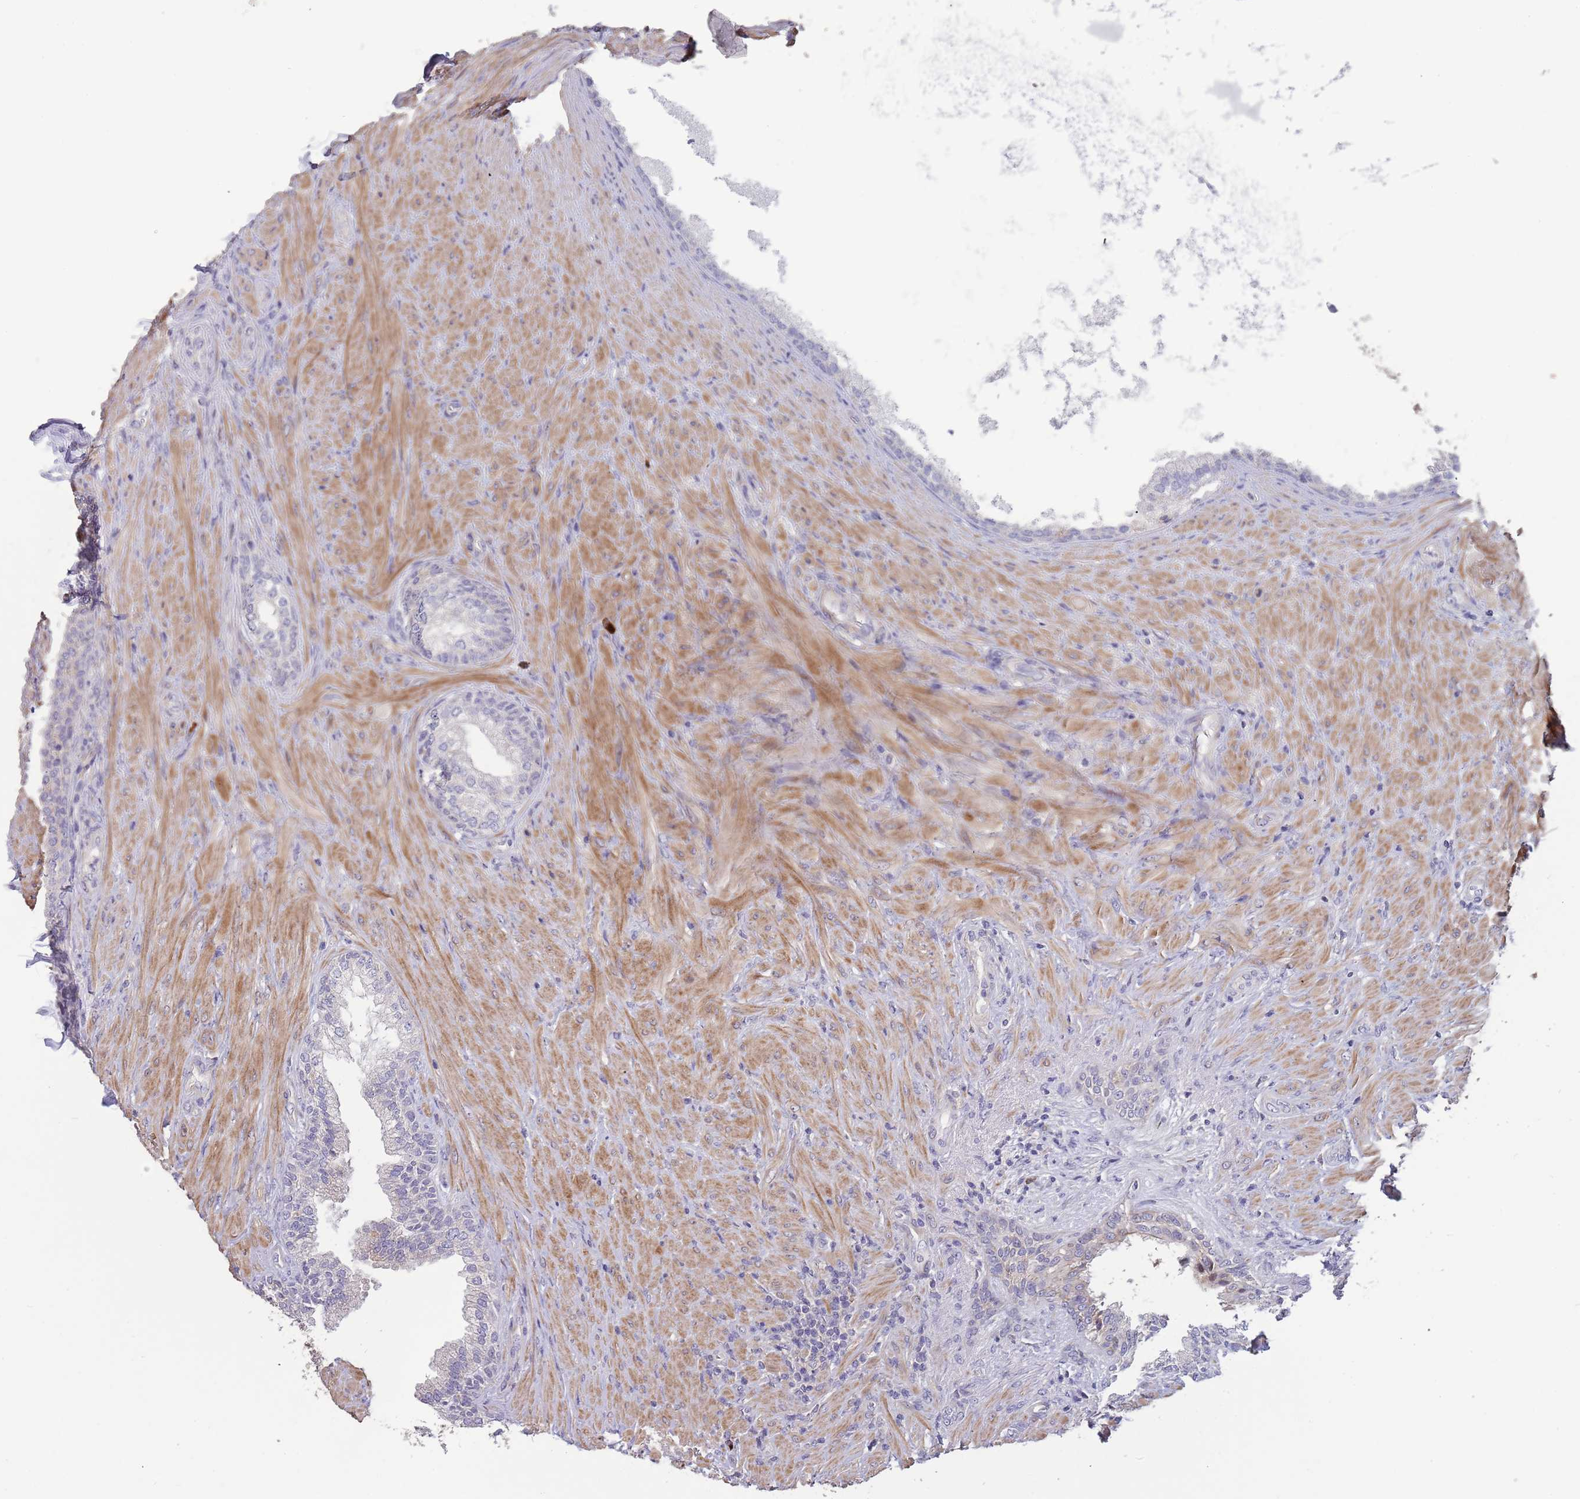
{"staining": {"intensity": "weak", "quantity": "<25%", "location": "cytoplasmic/membranous"}, "tissue": "prostate", "cell_type": "Glandular cells", "image_type": "normal", "snomed": [{"axis": "morphology", "description": "Normal tissue, NOS"}, {"axis": "topography", "description": "Prostate"}], "caption": "IHC micrograph of unremarkable prostate: prostate stained with DAB shows no significant protein staining in glandular cells. The staining was performed using DAB (3,3'-diaminobenzidine) to visualize the protein expression in brown, while the nuclei were stained in blue with hematoxylin (Magnification: 20x).", "gene": "SUSD1", "patient": {"sex": "male", "age": 76}}